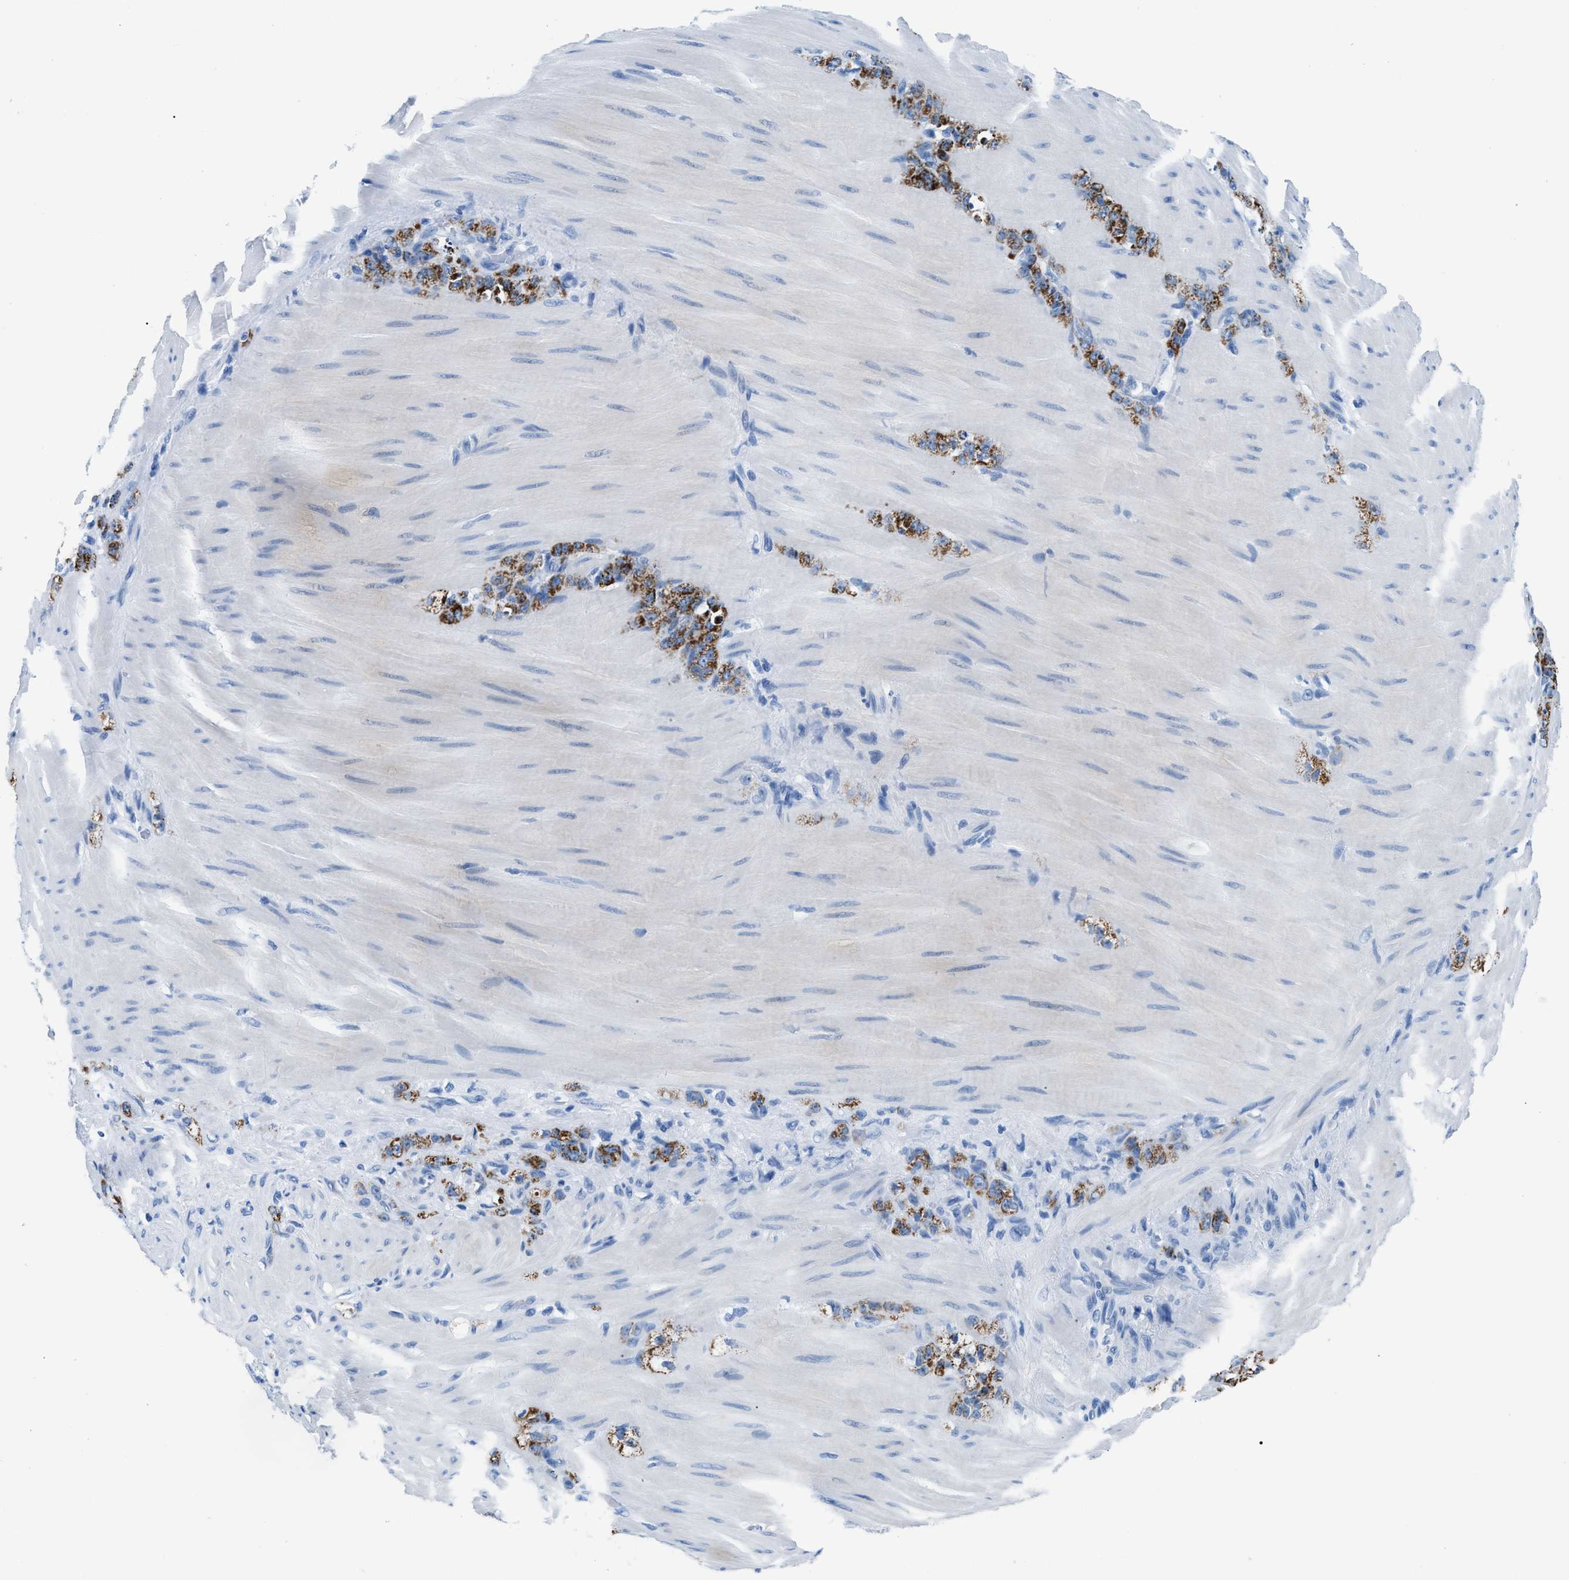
{"staining": {"intensity": "moderate", "quantity": ">75%", "location": "cytoplasmic/membranous"}, "tissue": "stomach cancer", "cell_type": "Tumor cells", "image_type": "cancer", "snomed": [{"axis": "morphology", "description": "Normal tissue, NOS"}, {"axis": "morphology", "description": "Adenocarcinoma, NOS"}, {"axis": "topography", "description": "Stomach"}], "caption": "Human stomach adenocarcinoma stained with a brown dye demonstrates moderate cytoplasmic/membranous positive positivity in approximately >75% of tumor cells.", "gene": "CPS1", "patient": {"sex": "male", "age": 82}}